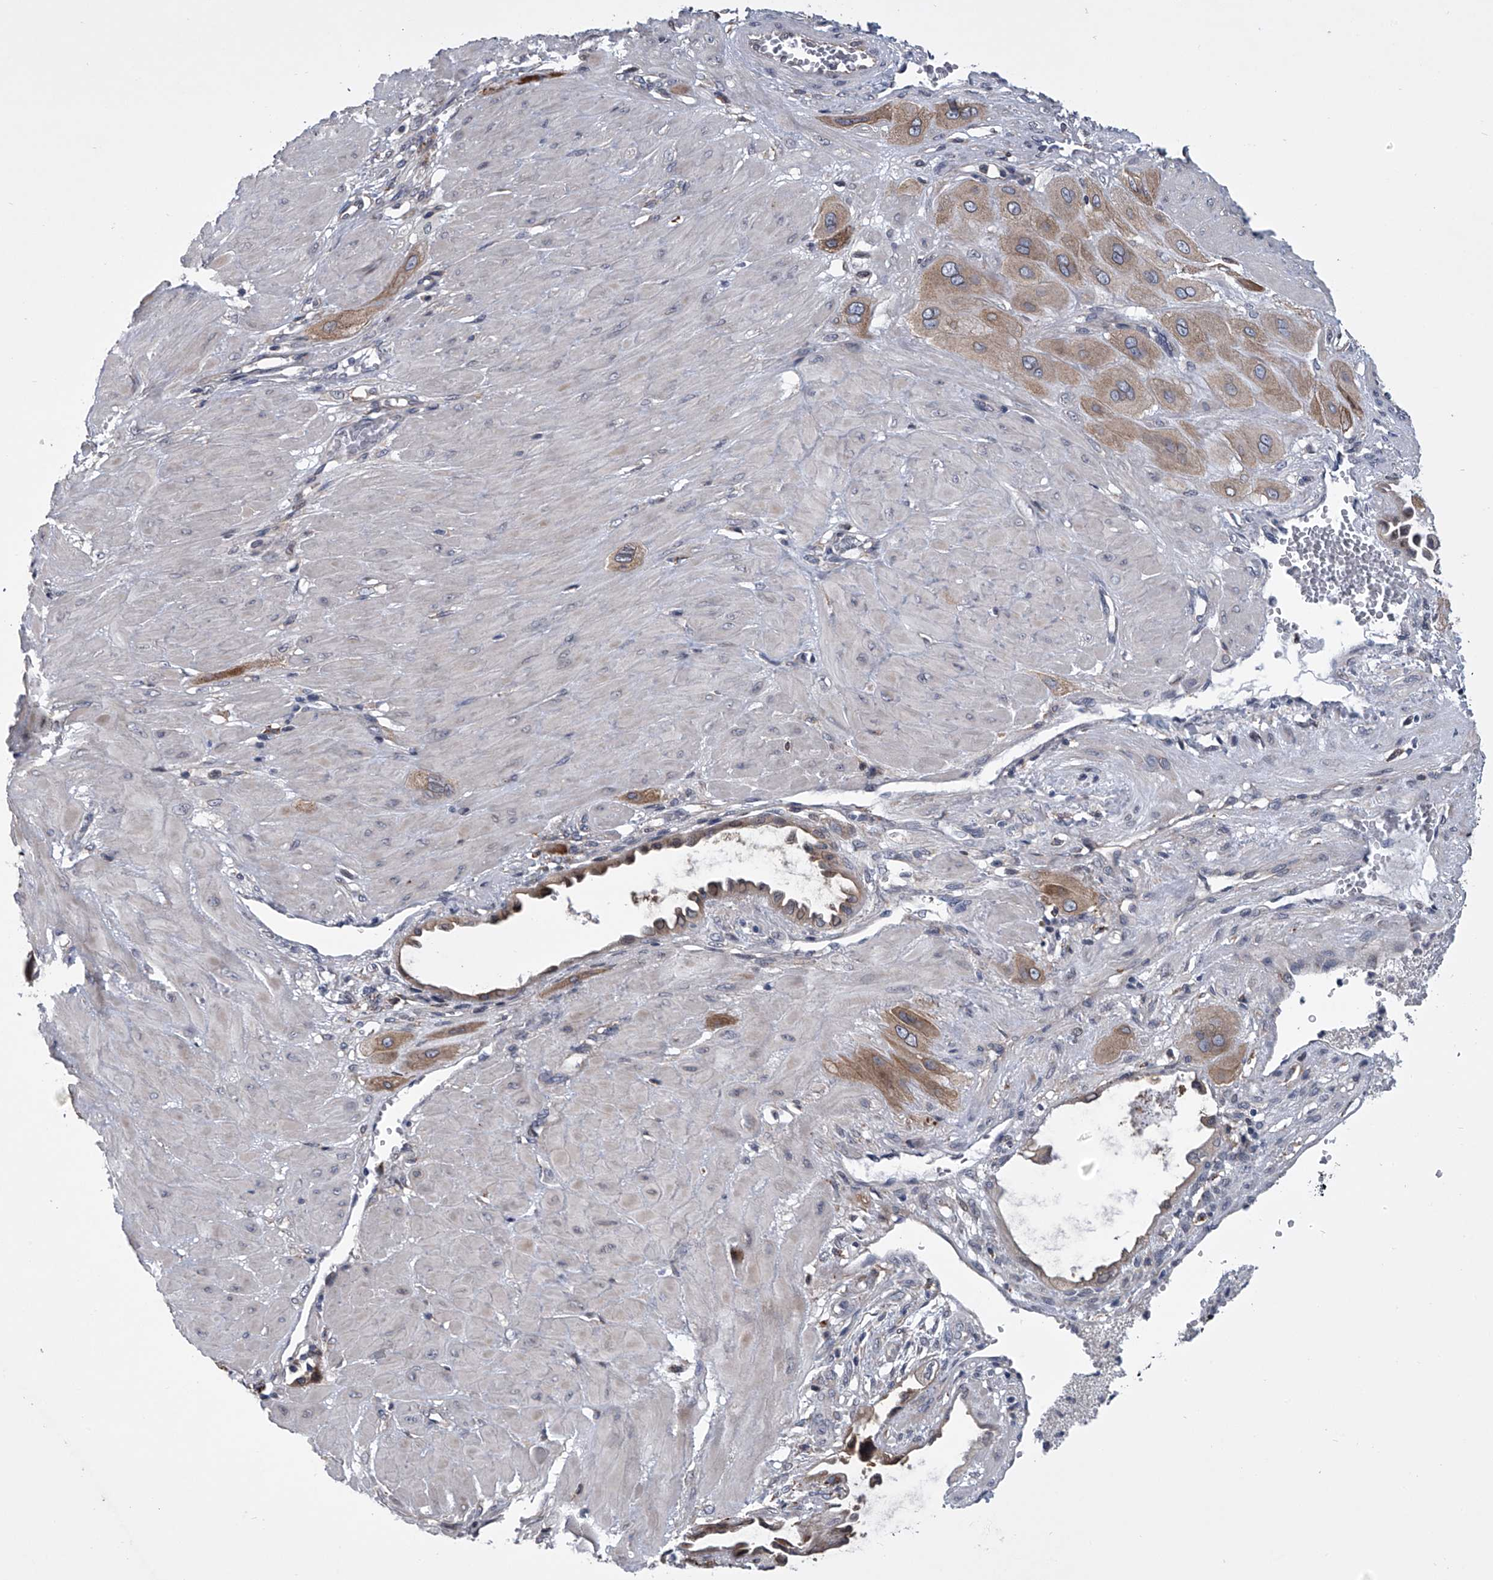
{"staining": {"intensity": "moderate", "quantity": ">75%", "location": "cytoplasmic/membranous"}, "tissue": "cervical cancer", "cell_type": "Tumor cells", "image_type": "cancer", "snomed": [{"axis": "morphology", "description": "Squamous cell carcinoma, NOS"}, {"axis": "topography", "description": "Cervix"}], "caption": "The immunohistochemical stain highlights moderate cytoplasmic/membranous expression in tumor cells of cervical squamous cell carcinoma tissue.", "gene": "TRIM8", "patient": {"sex": "female", "age": 34}}